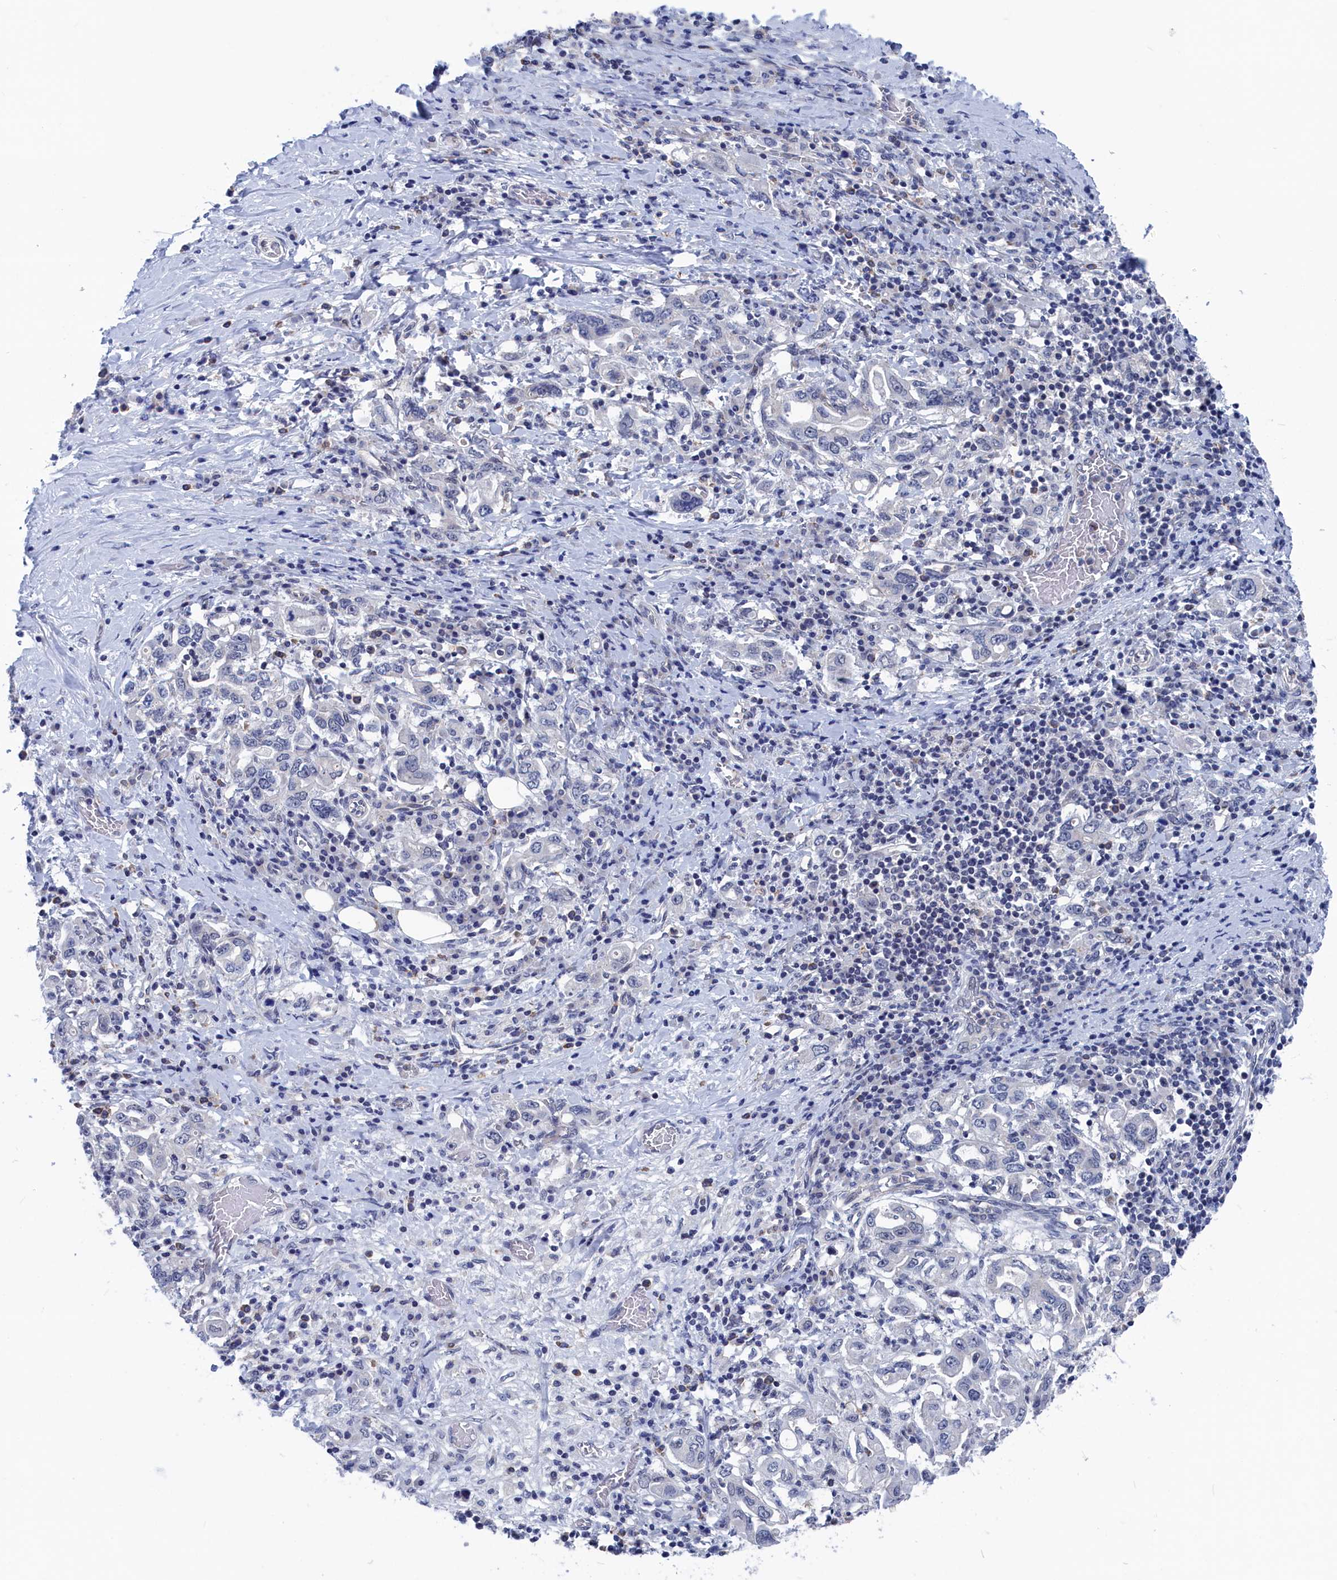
{"staining": {"intensity": "negative", "quantity": "none", "location": "none"}, "tissue": "stomach cancer", "cell_type": "Tumor cells", "image_type": "cancer", "snomed": [{"axis": "morphology", "description": "Adenocarcinoma, NOS"}, {"axis": "topography", "description": "Stomach, upper"}, {"axis": "topography", "description": "Stomach"}], "caption": "There is no significant positivity in tumor cells of adenocarcinoma (stomach).", "gene": "MARCHF3", "patient": {"sex": "male", "age": 62}}